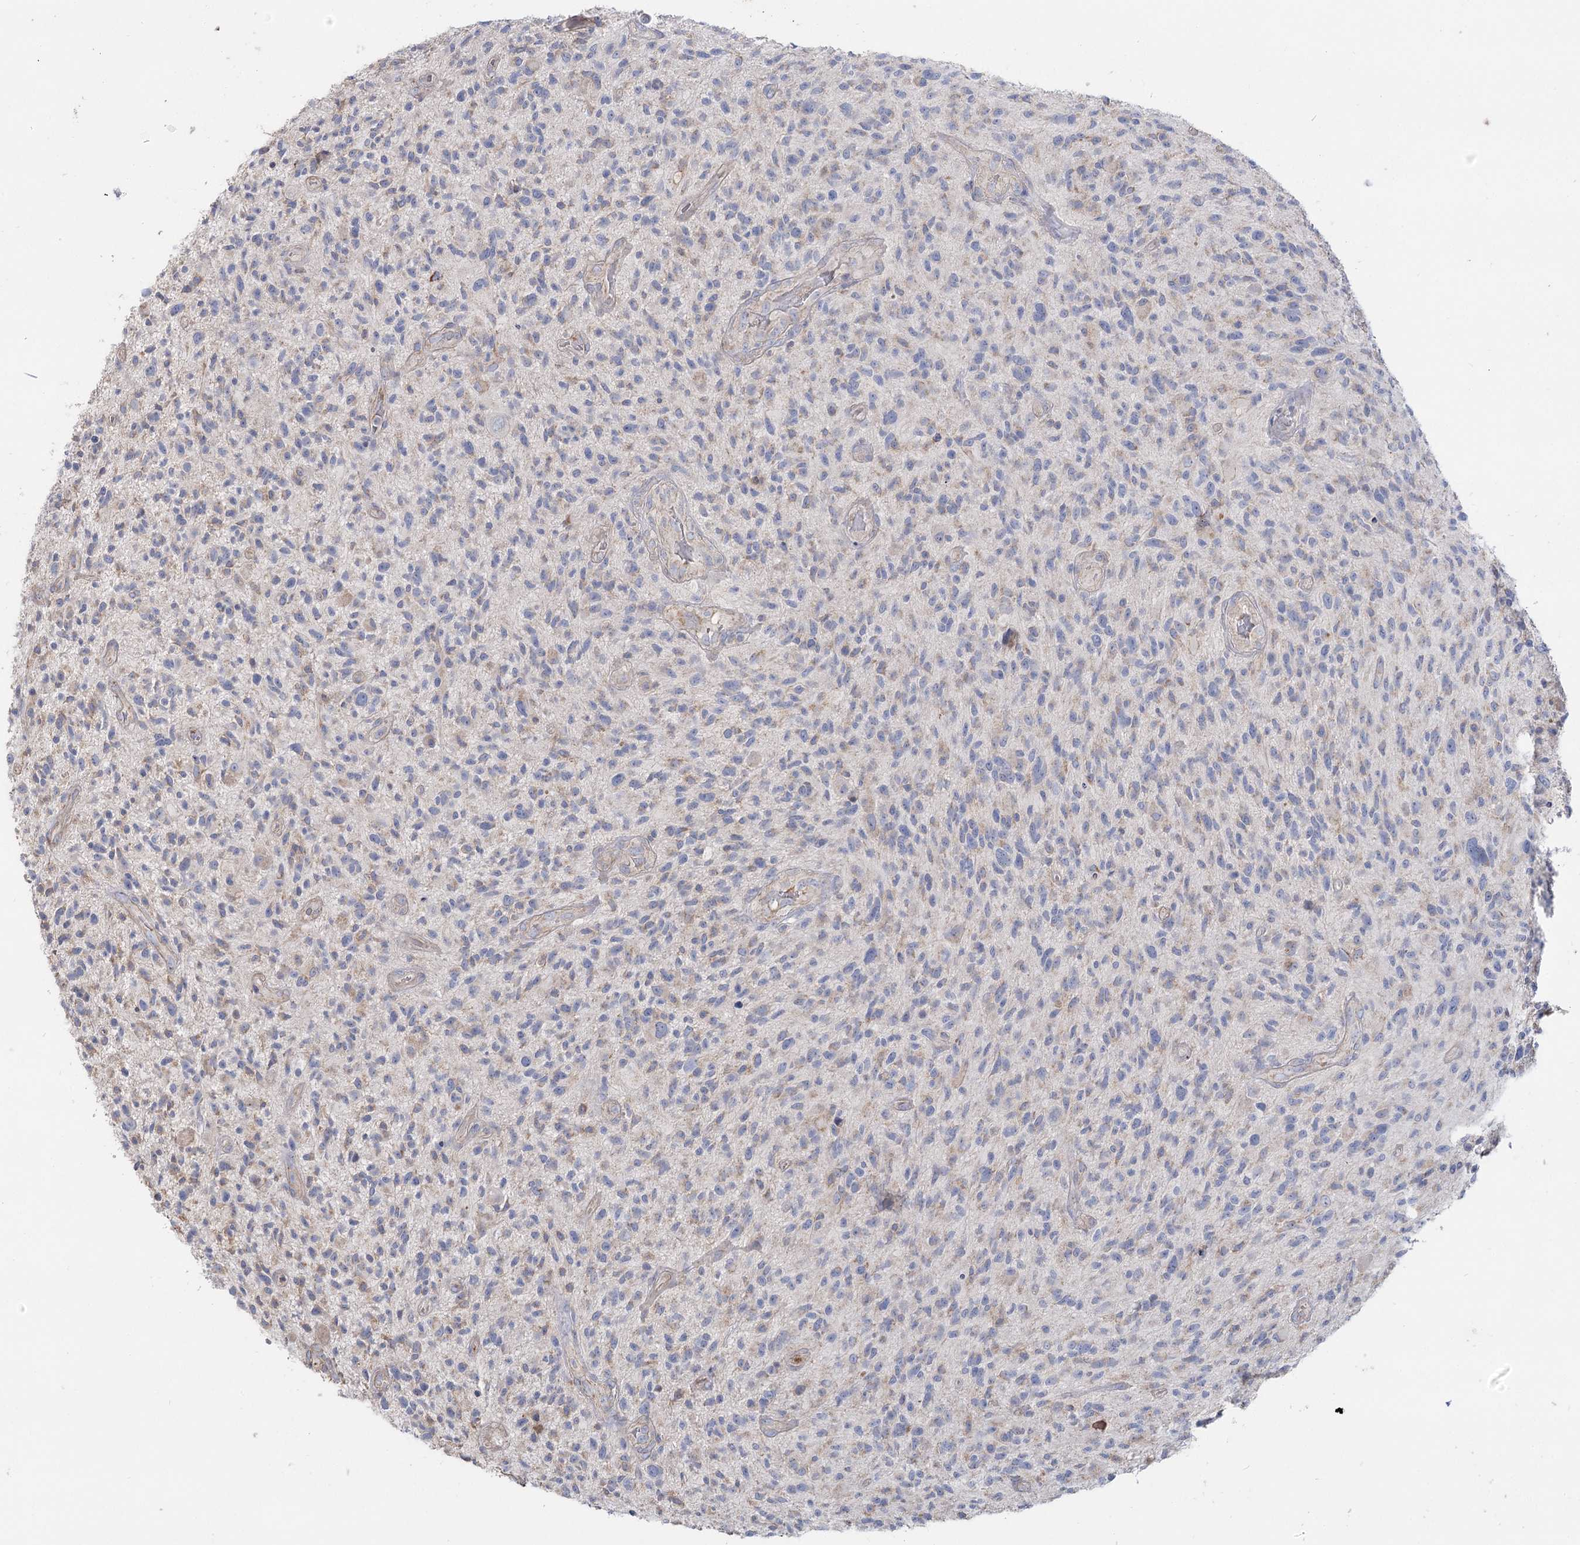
{"staining": {"intensity": "weak", "quantity": "<25%", "location": "cytoplasmic/membranous"}, "tissue": "glioma", "cell_type": "Tumor cells", "image_type": "cancer", "snomed": [{"axis": "morphology", "description": "Glioma, malignant, High grade"}, {"axis": "topography", "description": "Brain"}], "caption": "Immunohistochemical staining of human malignant high-grade glioma displays no significant expression in tumor cells.", "gene": "TMEM187", "patient": {"sex": "male", "age": 47}}